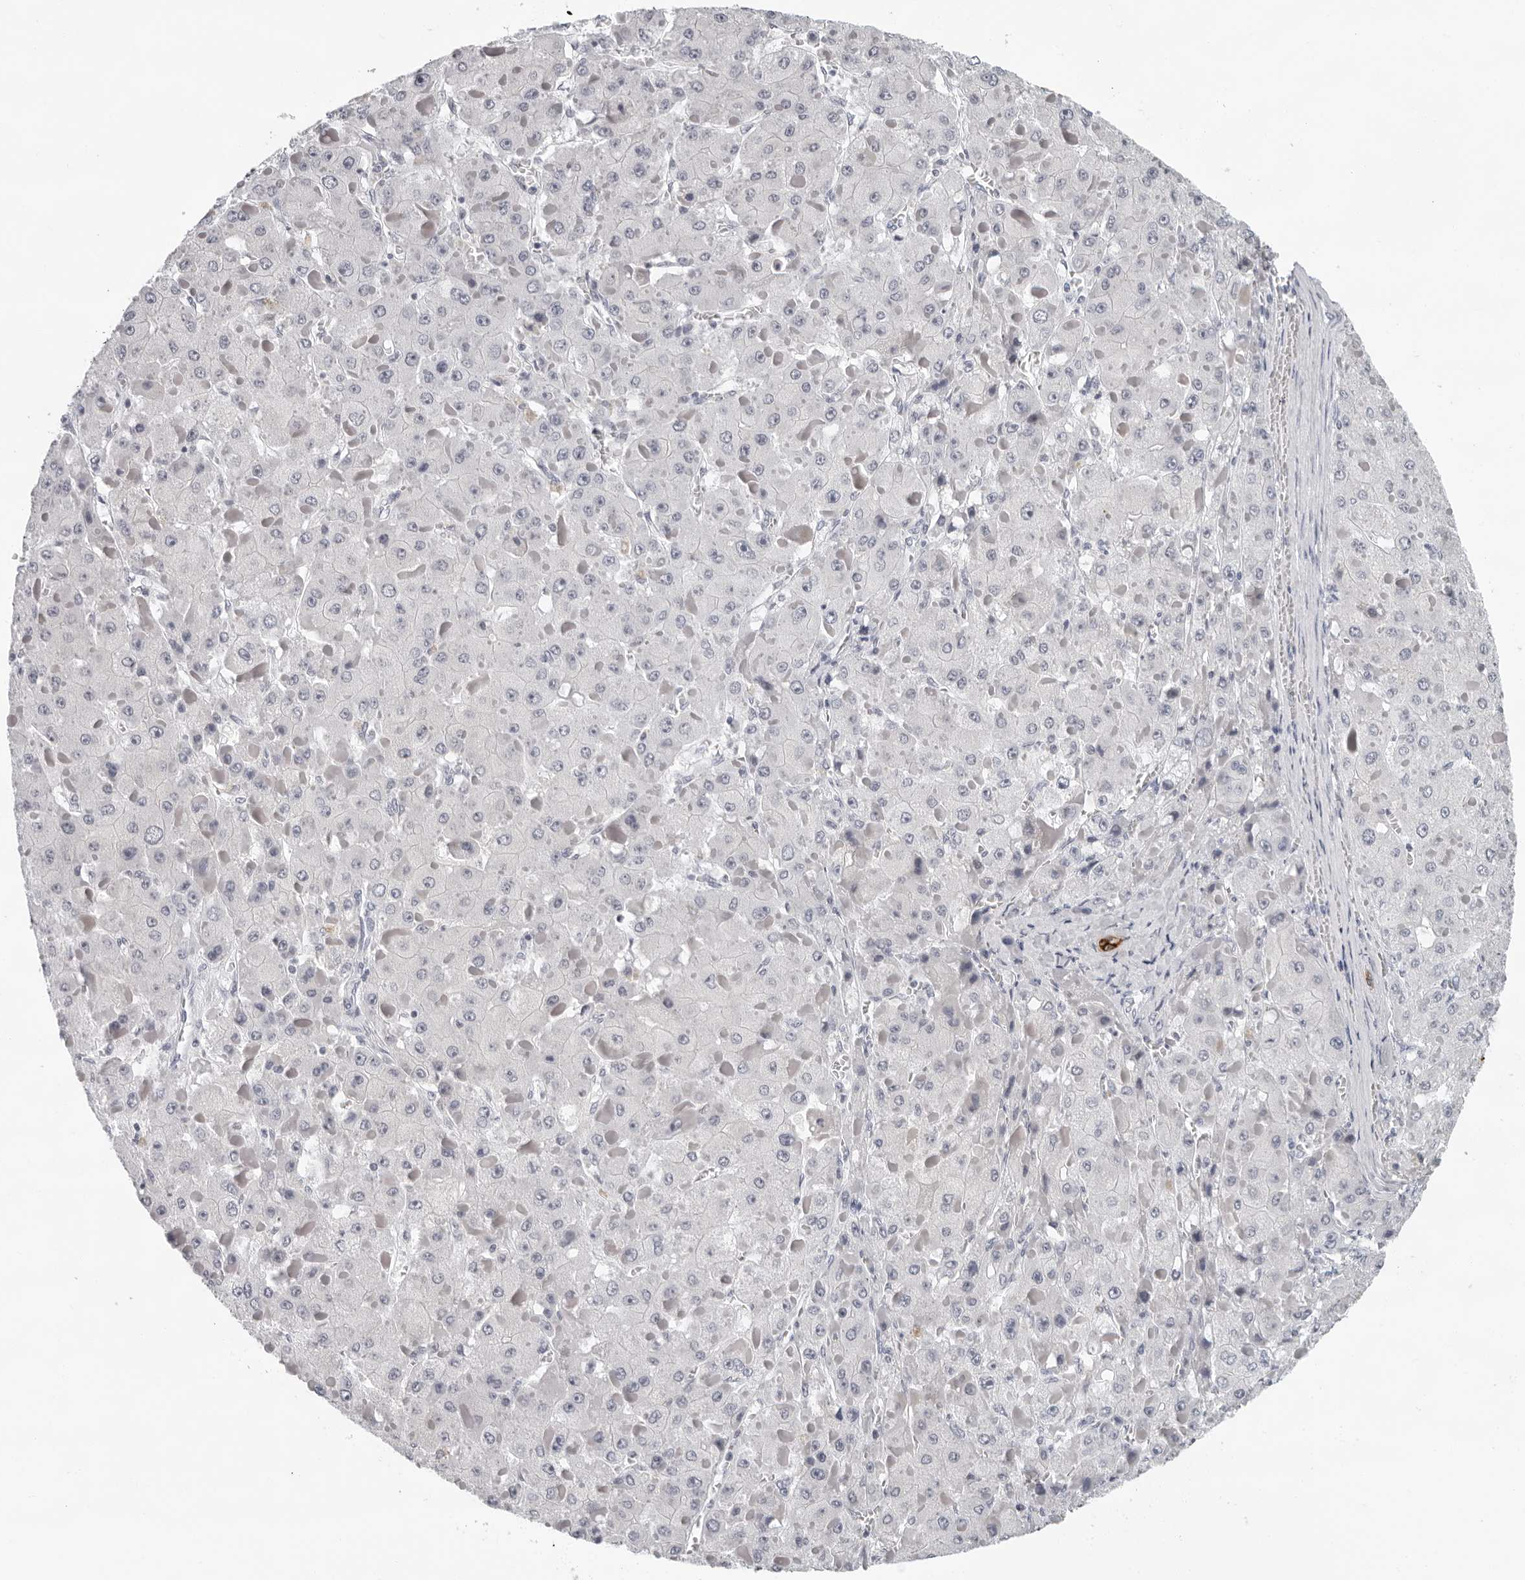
{"staining": {"intensity": "negative", "quantity": "none", "location": "none"}, "tissue": "liver cancer", "cell_type": "Tumor cells", "image_type": "cancer", "snomed": [{"axis": "morphology", "description": "Carcinoma, Hepatocellular, NOS"}, {"axis": "topography", "description": "Liver"}], "caption": "Photomicrograph shows no protein expression in tumor cells of liver cancer tissue.", "gene": "CCDC28B", "patient": {"sex": "female", "age": 73}}